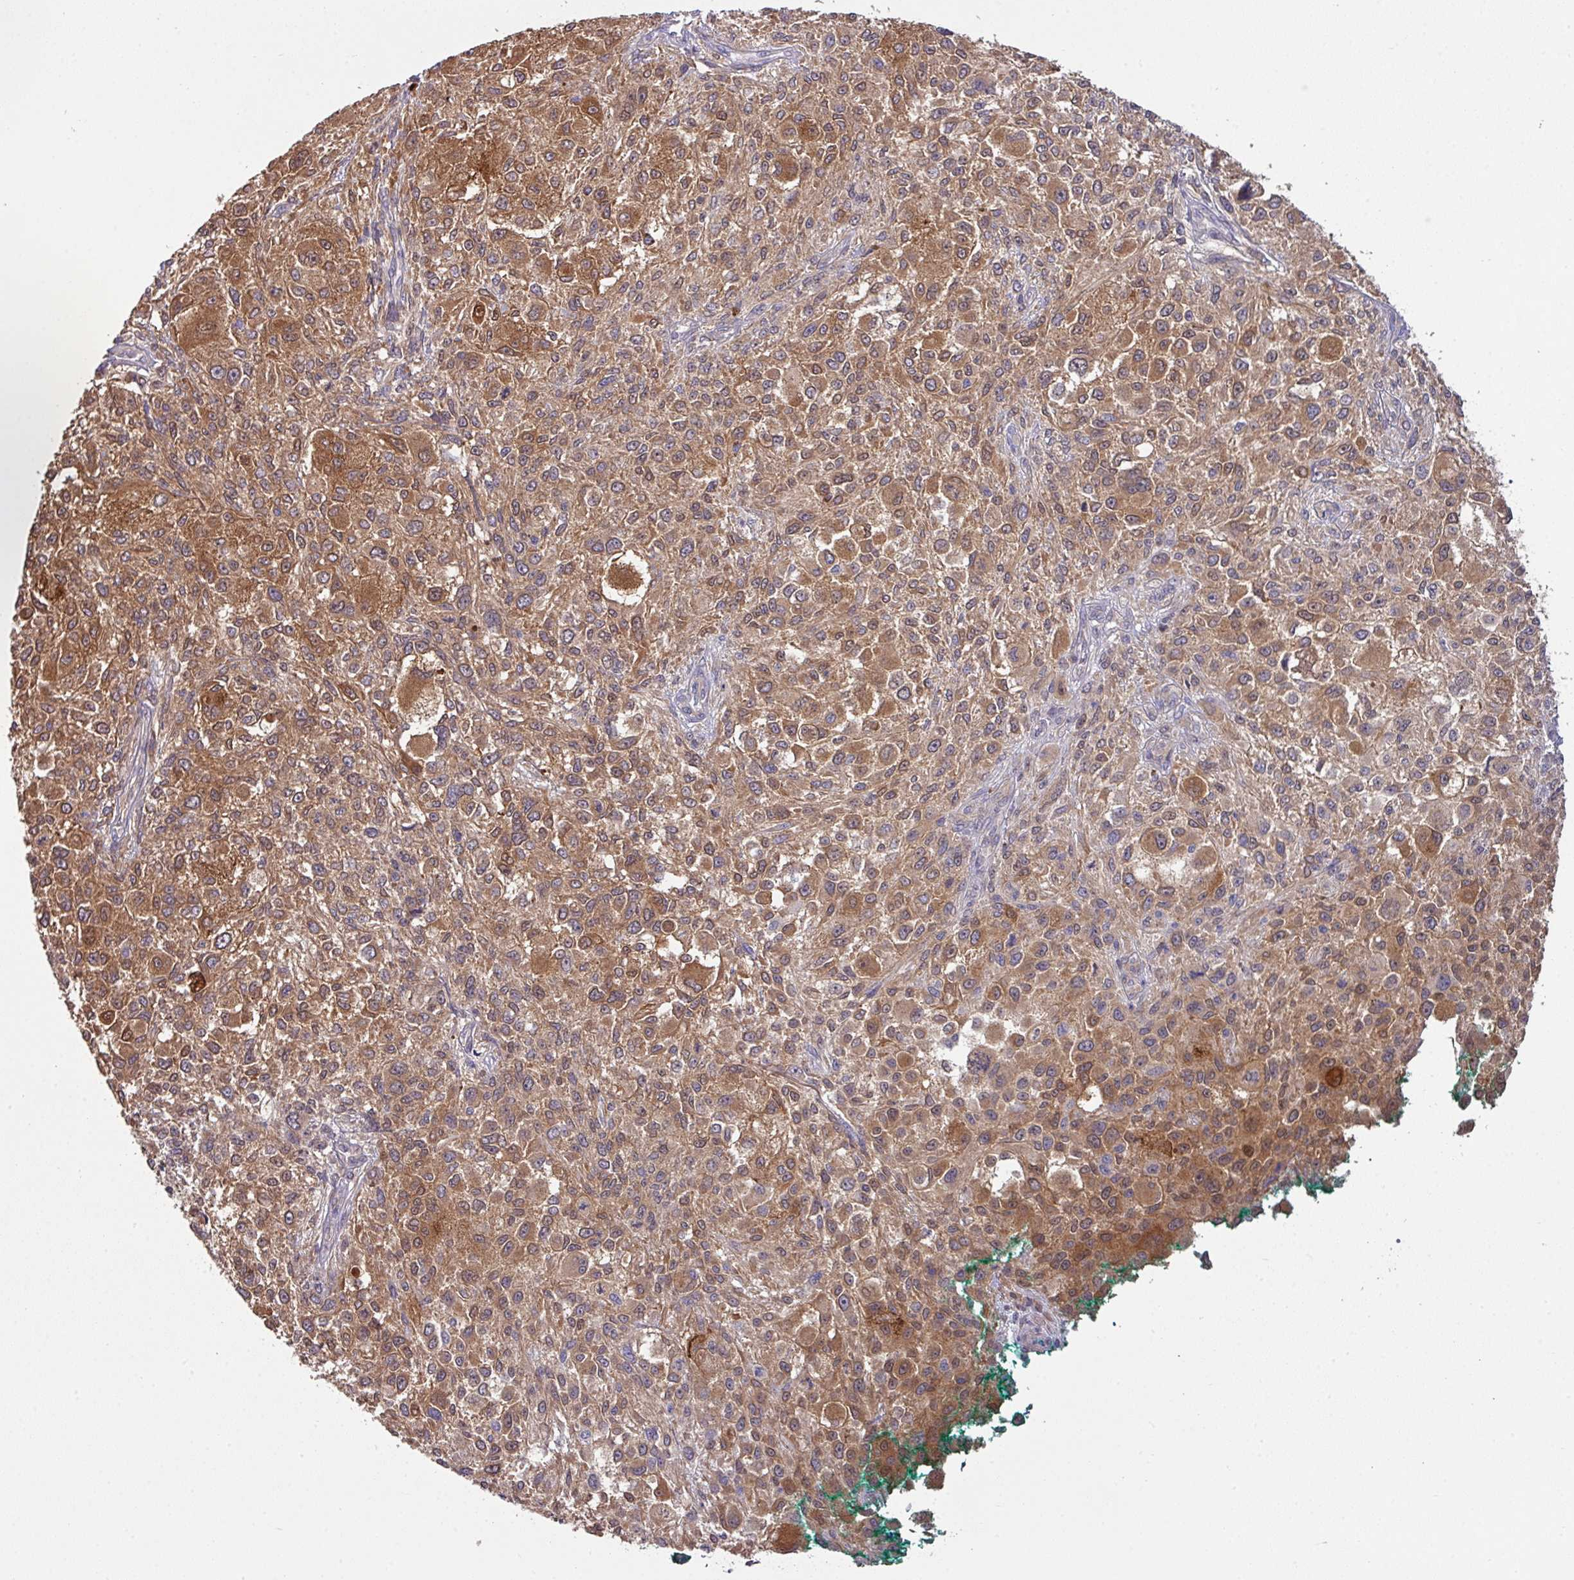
{"staining": {"intensity": "moderate", "quantity": ">75%", "location": "cytoplasmic/membranous"}, "tissue": "melanoma", "cell_type": "Tumor cells", "image_type": "cancer", "snomed": [{"axis": "morphology", "description": "Necrosis, NOS"}, {"axis": "morphology", "description": "Malignant melanoma, NOS"}, {"axis": "topography", "description": "Skin"}], "caption": "Immunohistochemistry (IHC) staining of melanoma, which exhibits medium levels of moderate cytoplasmic/membranous positivity in about >75% of tumor cells indicating moderate cytoplasmic/membranous protein positivity. The staining was performed using DAB (brown) for protein detection and nuclei were counterstained in hematoxylin (blue).", "gene": "SLAMF6", "patient": {"sex": "female", "age": 87}}